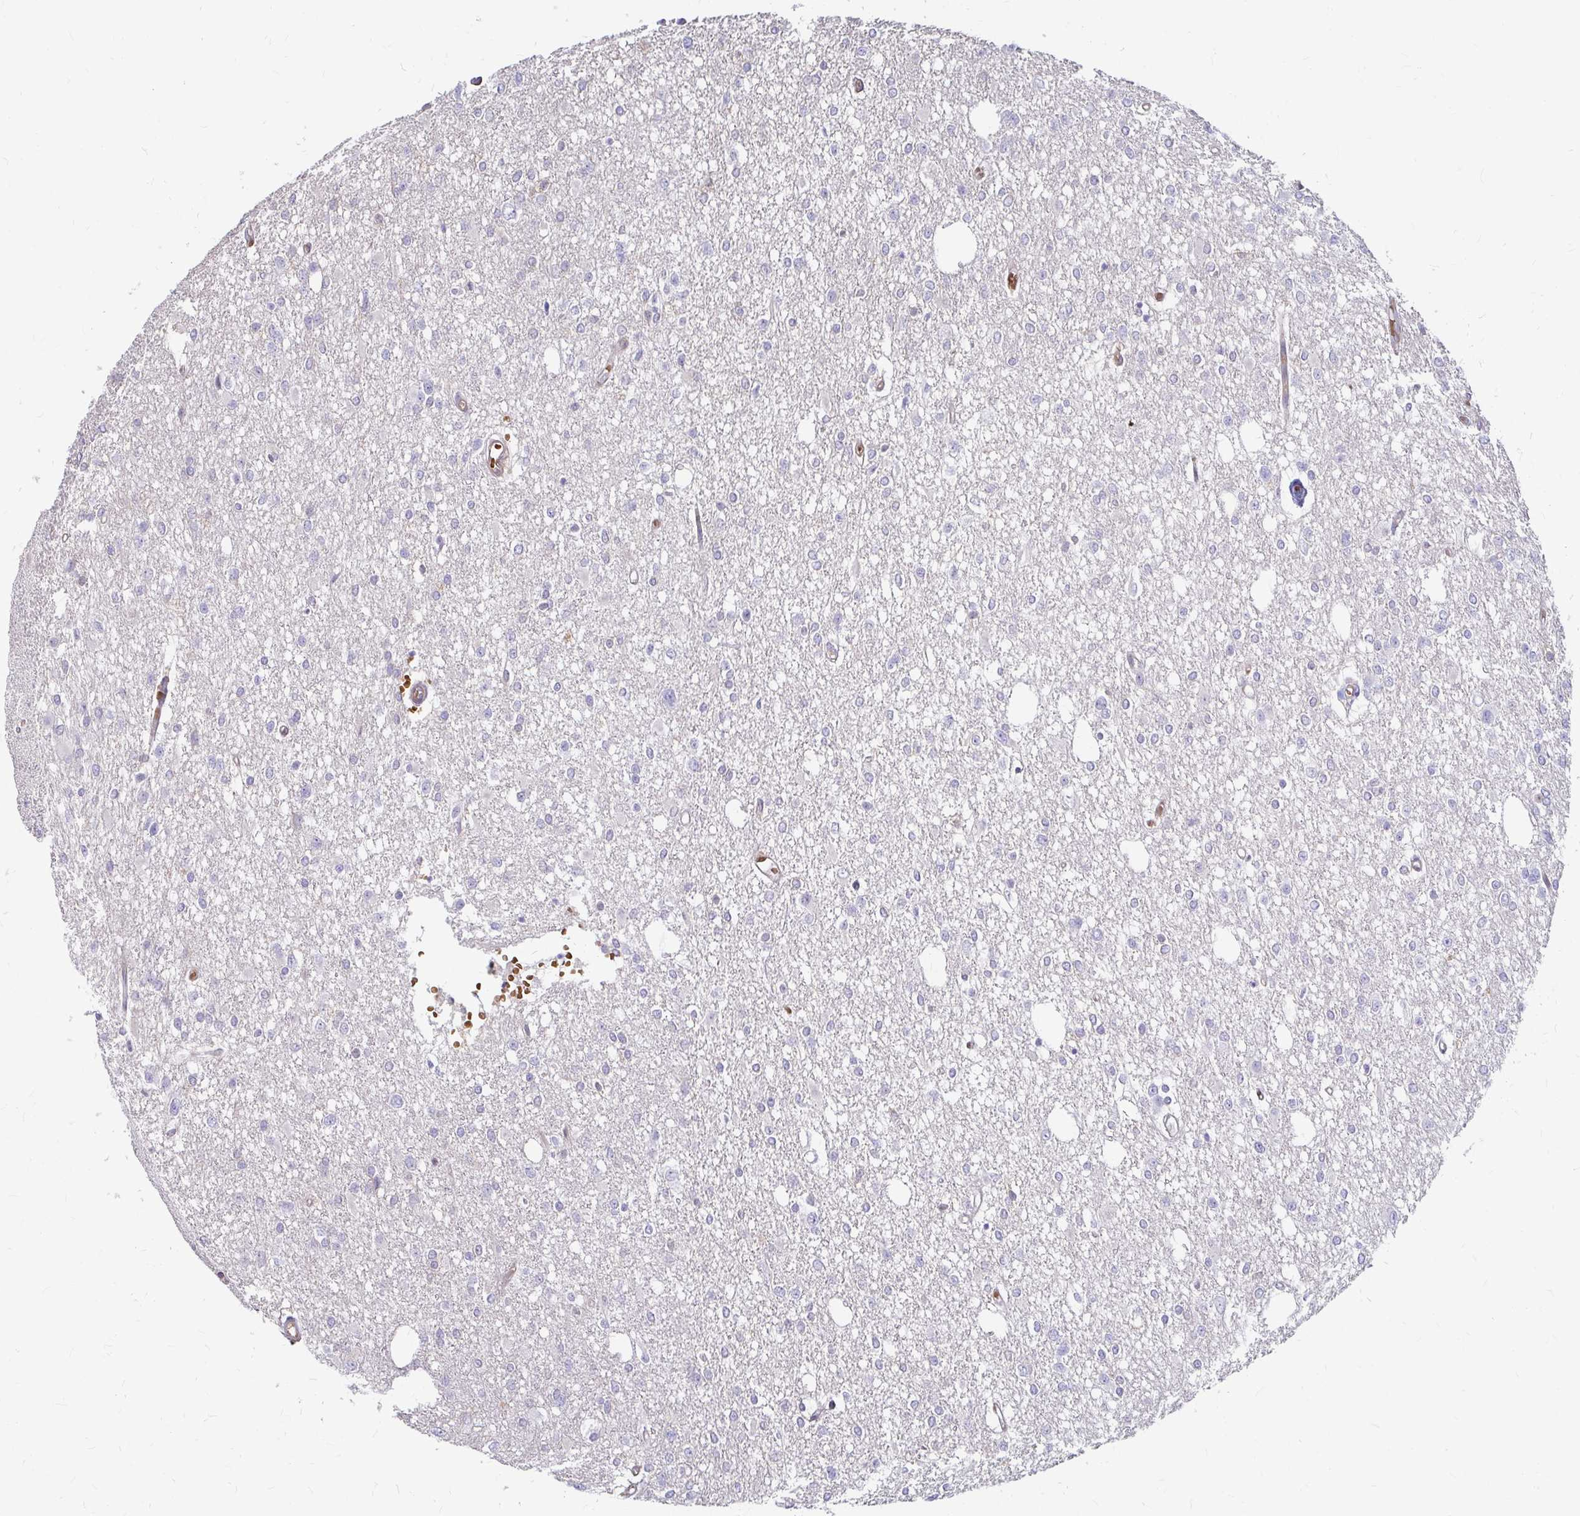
{"staining": {"intensity": "negative", "quantity": "none", "location": "none"}, "tissue": "glioma", "cell_type": "Tumor cells", "image_type": "cancer", "snomed": [{"axis": "morphology", "description": "Glioma, malignant, Low grade"}, {"axis": "topography", "description": "Brain"}], "caption": "Glioma was stained to show a protein in brown. There is no significant staining in tumor cells. The staining was performed using DAB to visualize the protein expression in brown, while the nuclei were stained in blue with hematoxylin (Magnification: 20x).", "gene": "CAST", "patient": {"sex": "male", "age": 26}}